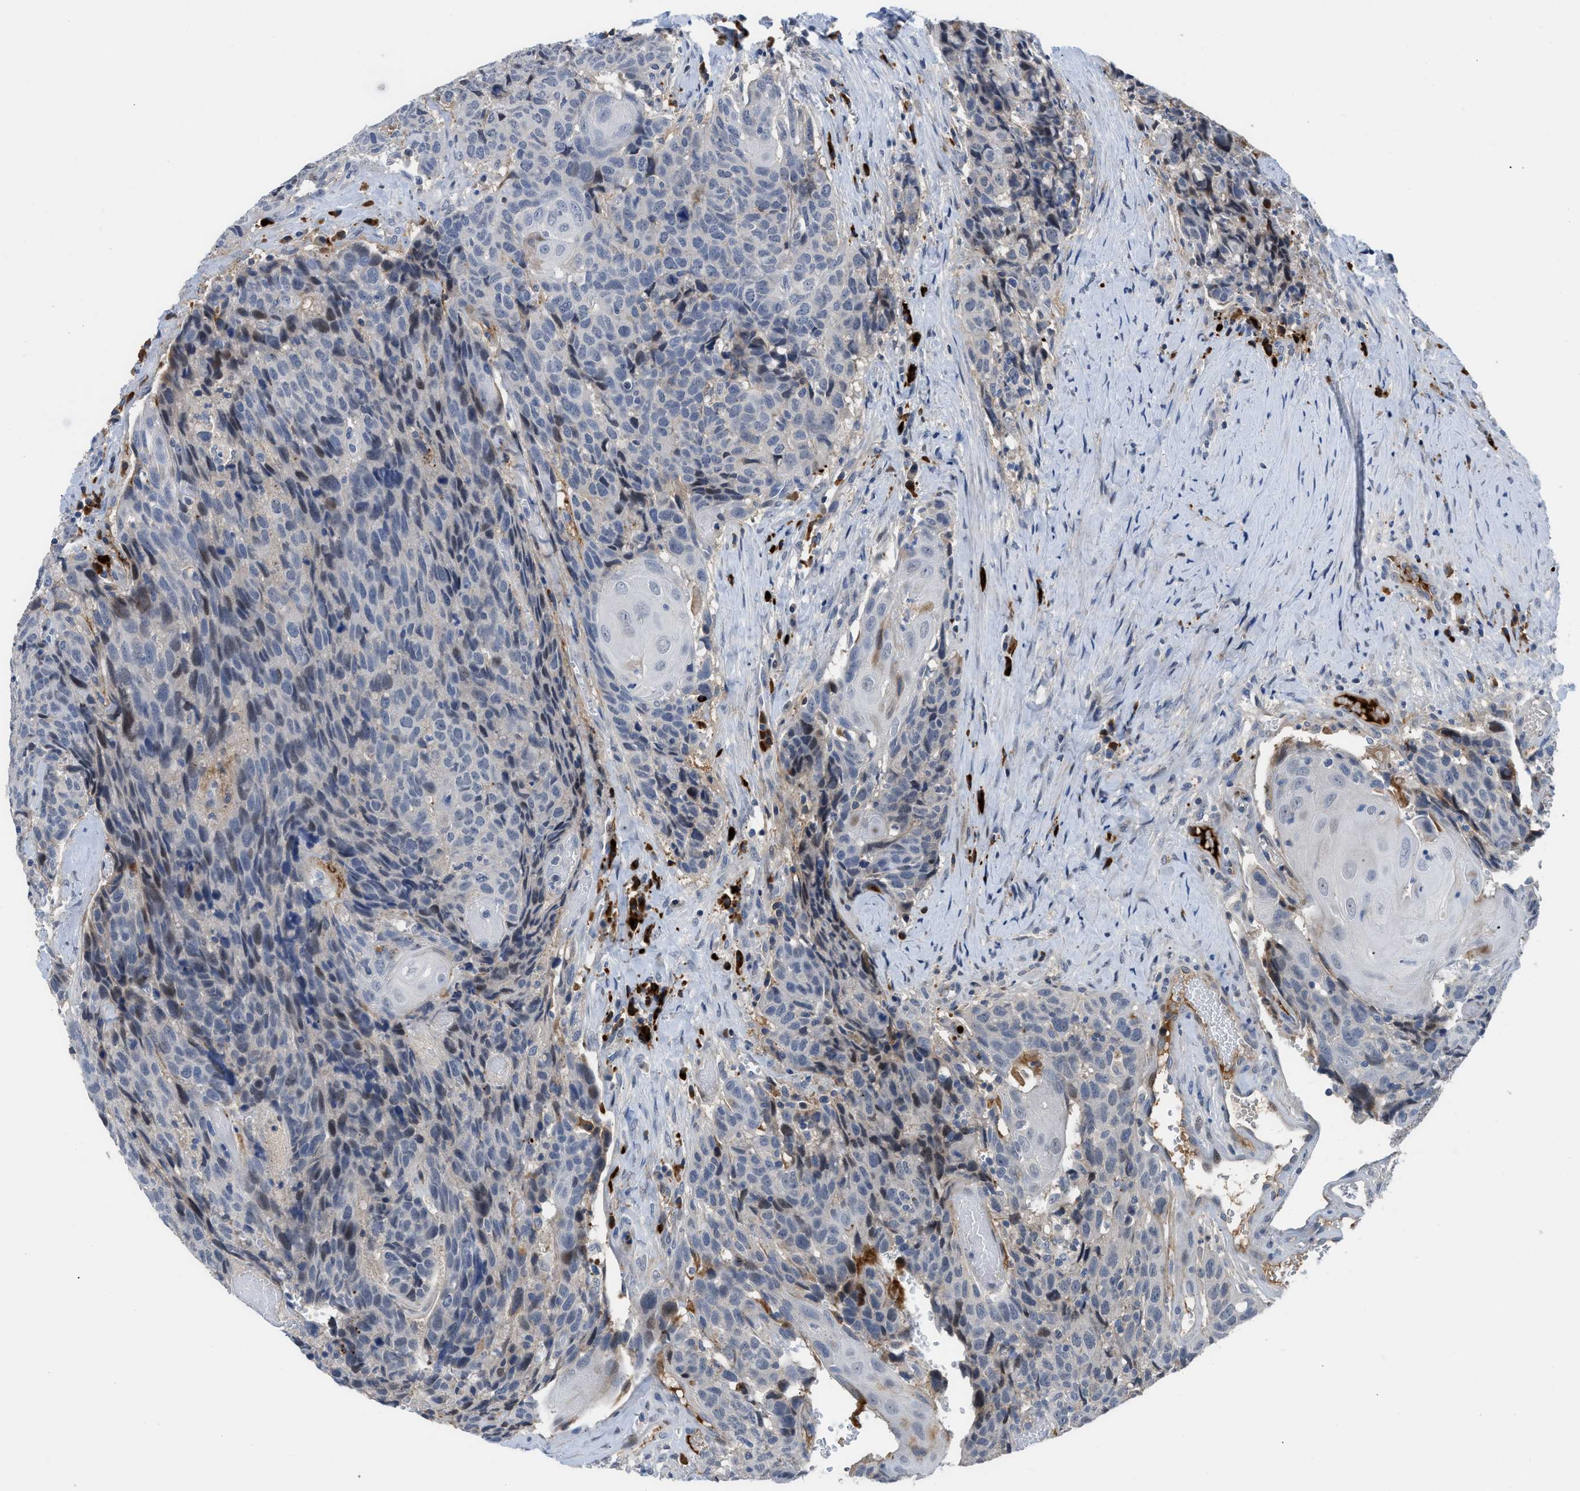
{"staining": {"intensity": "negative", "quantity": "none", "location": "none"}, "tissue": "head and neck cancer", "cell_type": "Tumor cells", "image_type": "cancer", "snomed": [{"axis": "morphology", "description": "Squamous cell carcinoma, NOS"}, {"axis": "topography", "description": "Head-Neck"}], "caption": "A histopathology image of human head and neck cancer is negative for staining in tumor cells.", "gene": "OR9K2", "patient": {"sex": "male", "age": 66}}